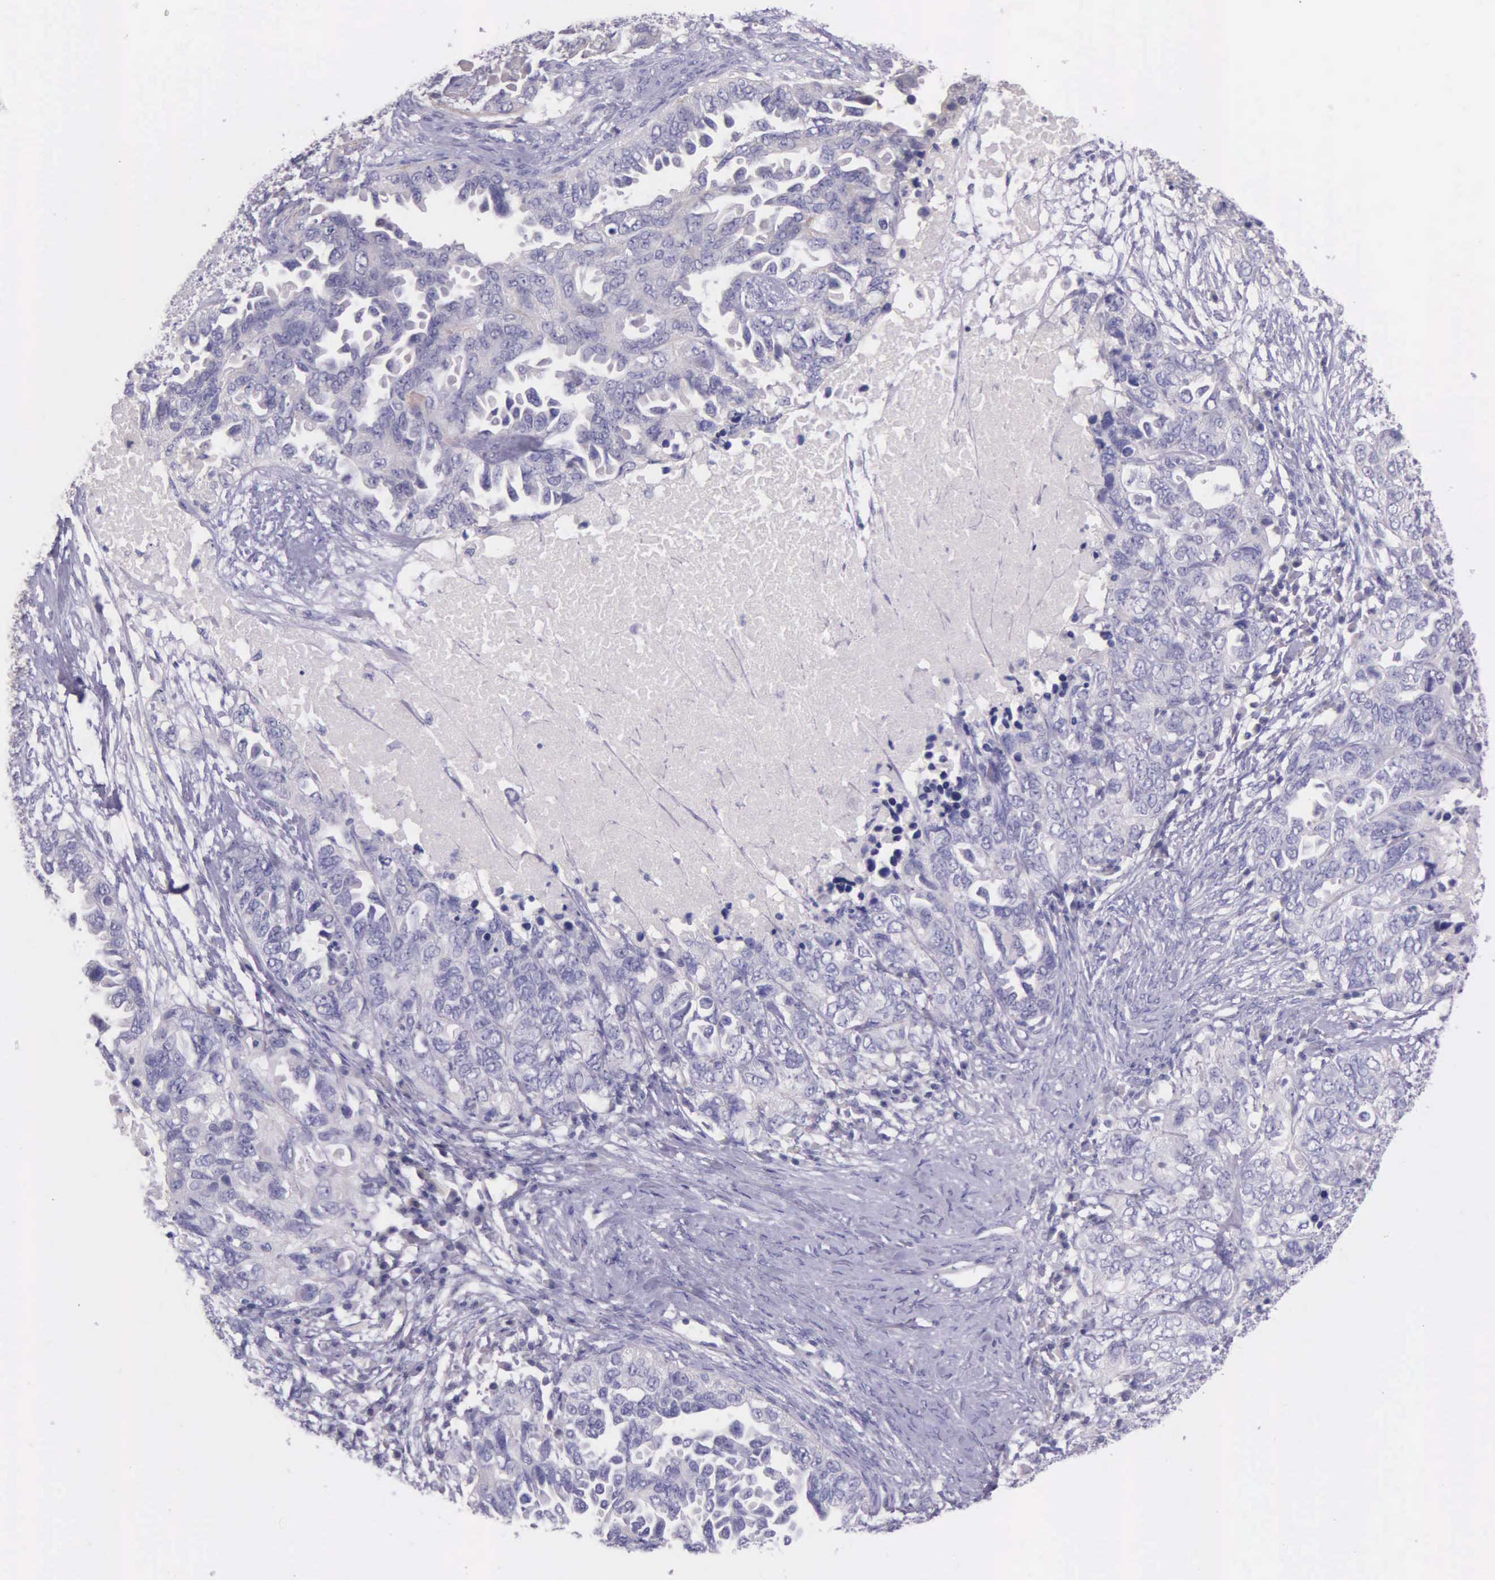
{"staining": {"intensity": "negative", "quantity": "none", "location": "none"}, "tissue": "ovarian cancer", "cell_type": "Tumor cells", "image_type": "cancer", "snomed": [{"axis": "morphology", "description": "Cystadenocarcinoma, serous, NOS"}, {"axis": "topography", "description": "Ovary"}], "caption": "Immunohistochemistry (IHC) micrograph of human ovarian cancer stained for a protein (brown), which shows no expression in tumor cells.", "gene": "THSD7A", "patient": {"sex": "female", "age": 82}}